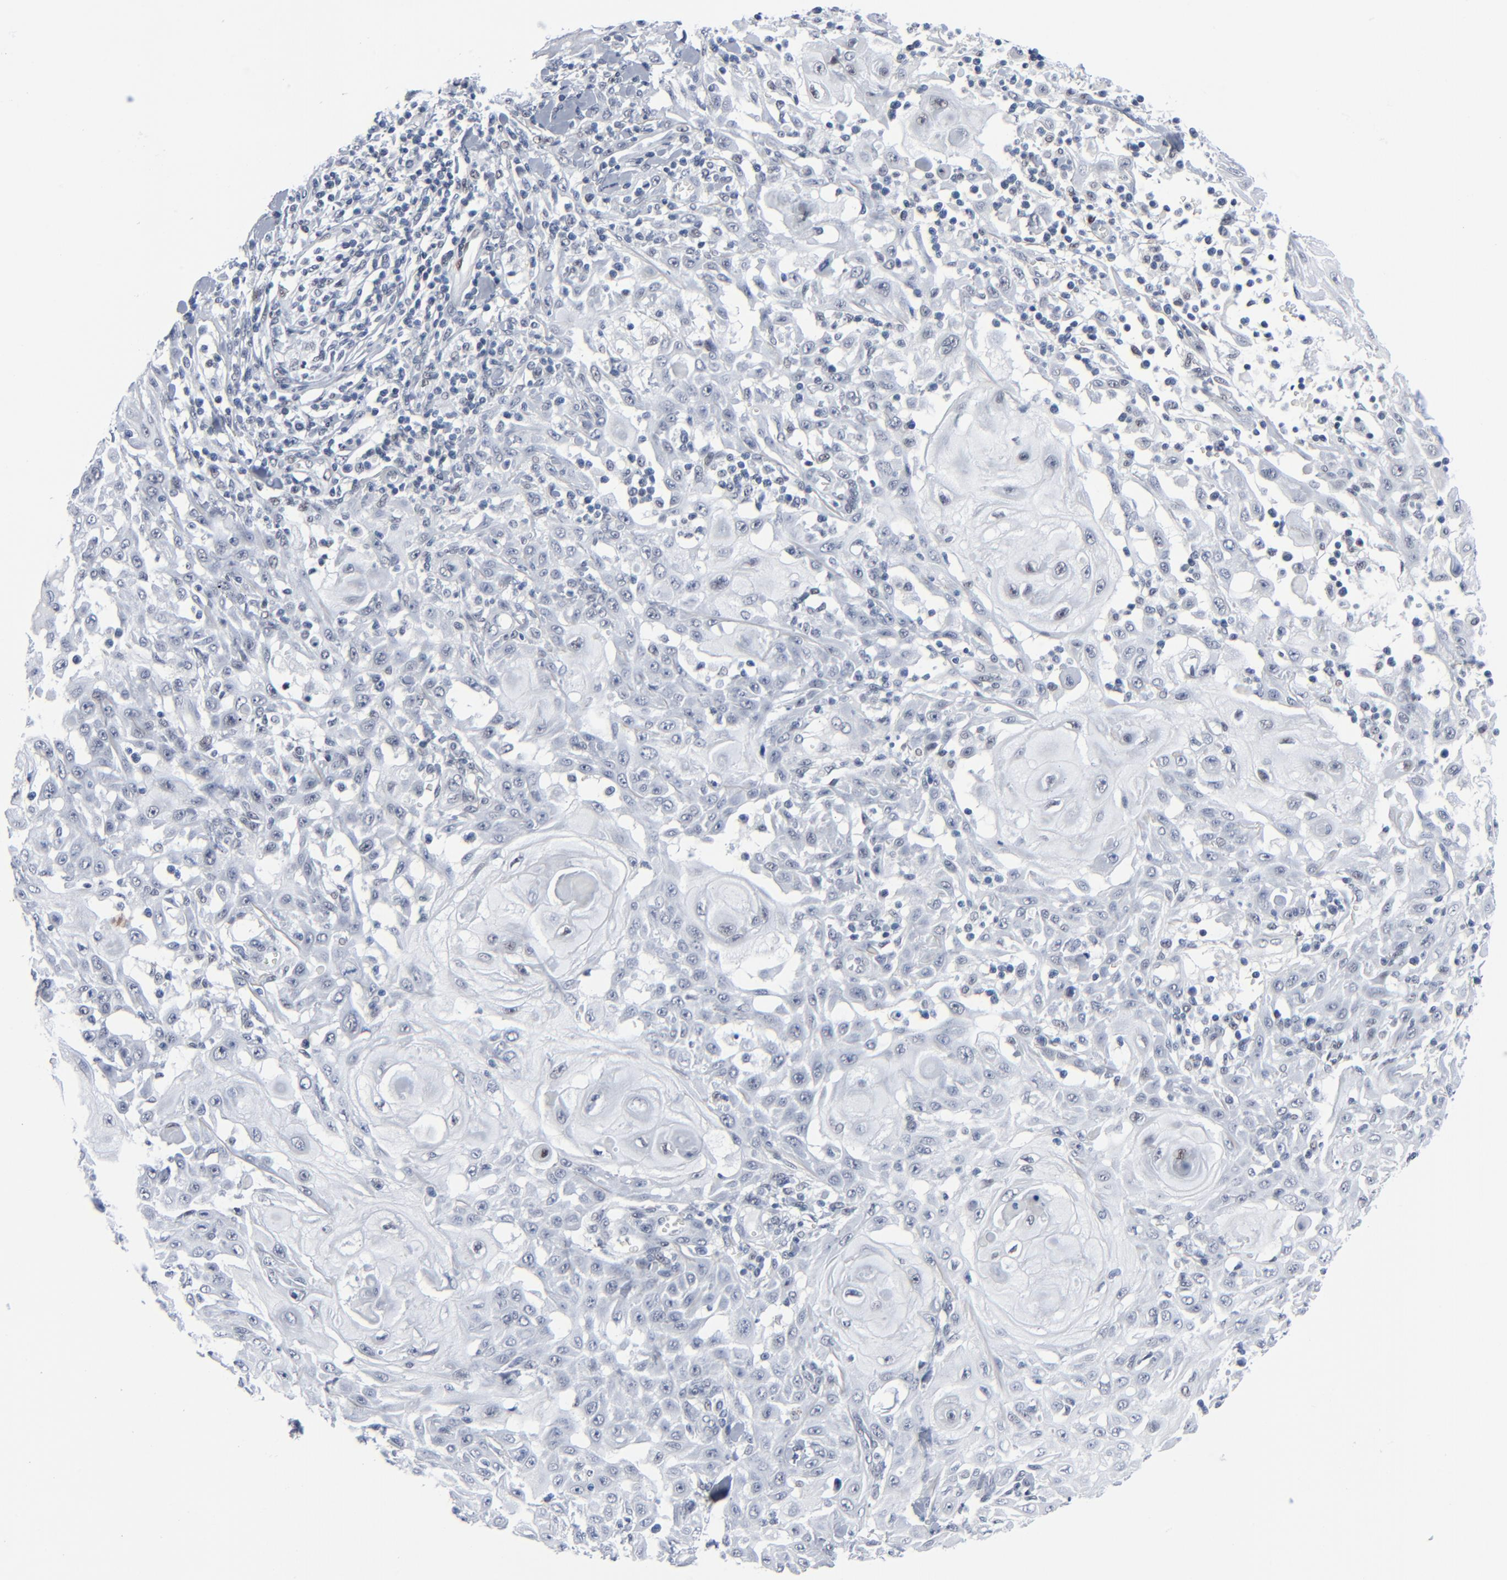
{"staining": {"intensity": "negative", "quantity": "none", "location": "none"}, "tissue": "skin cancer", "cell_type": "Tumor cells", "image_type": "cancer", "snomed": [{"axis": "morphology", "description": "Squamous cell carcinoma, NOS"}, {"axis": "topography", "description": "Skin"}], "caption": "There is no significant expression in tumor cells of skin cancer.", "gene": "SIRT1", "patient": {"sex": "male", "age": 24}}